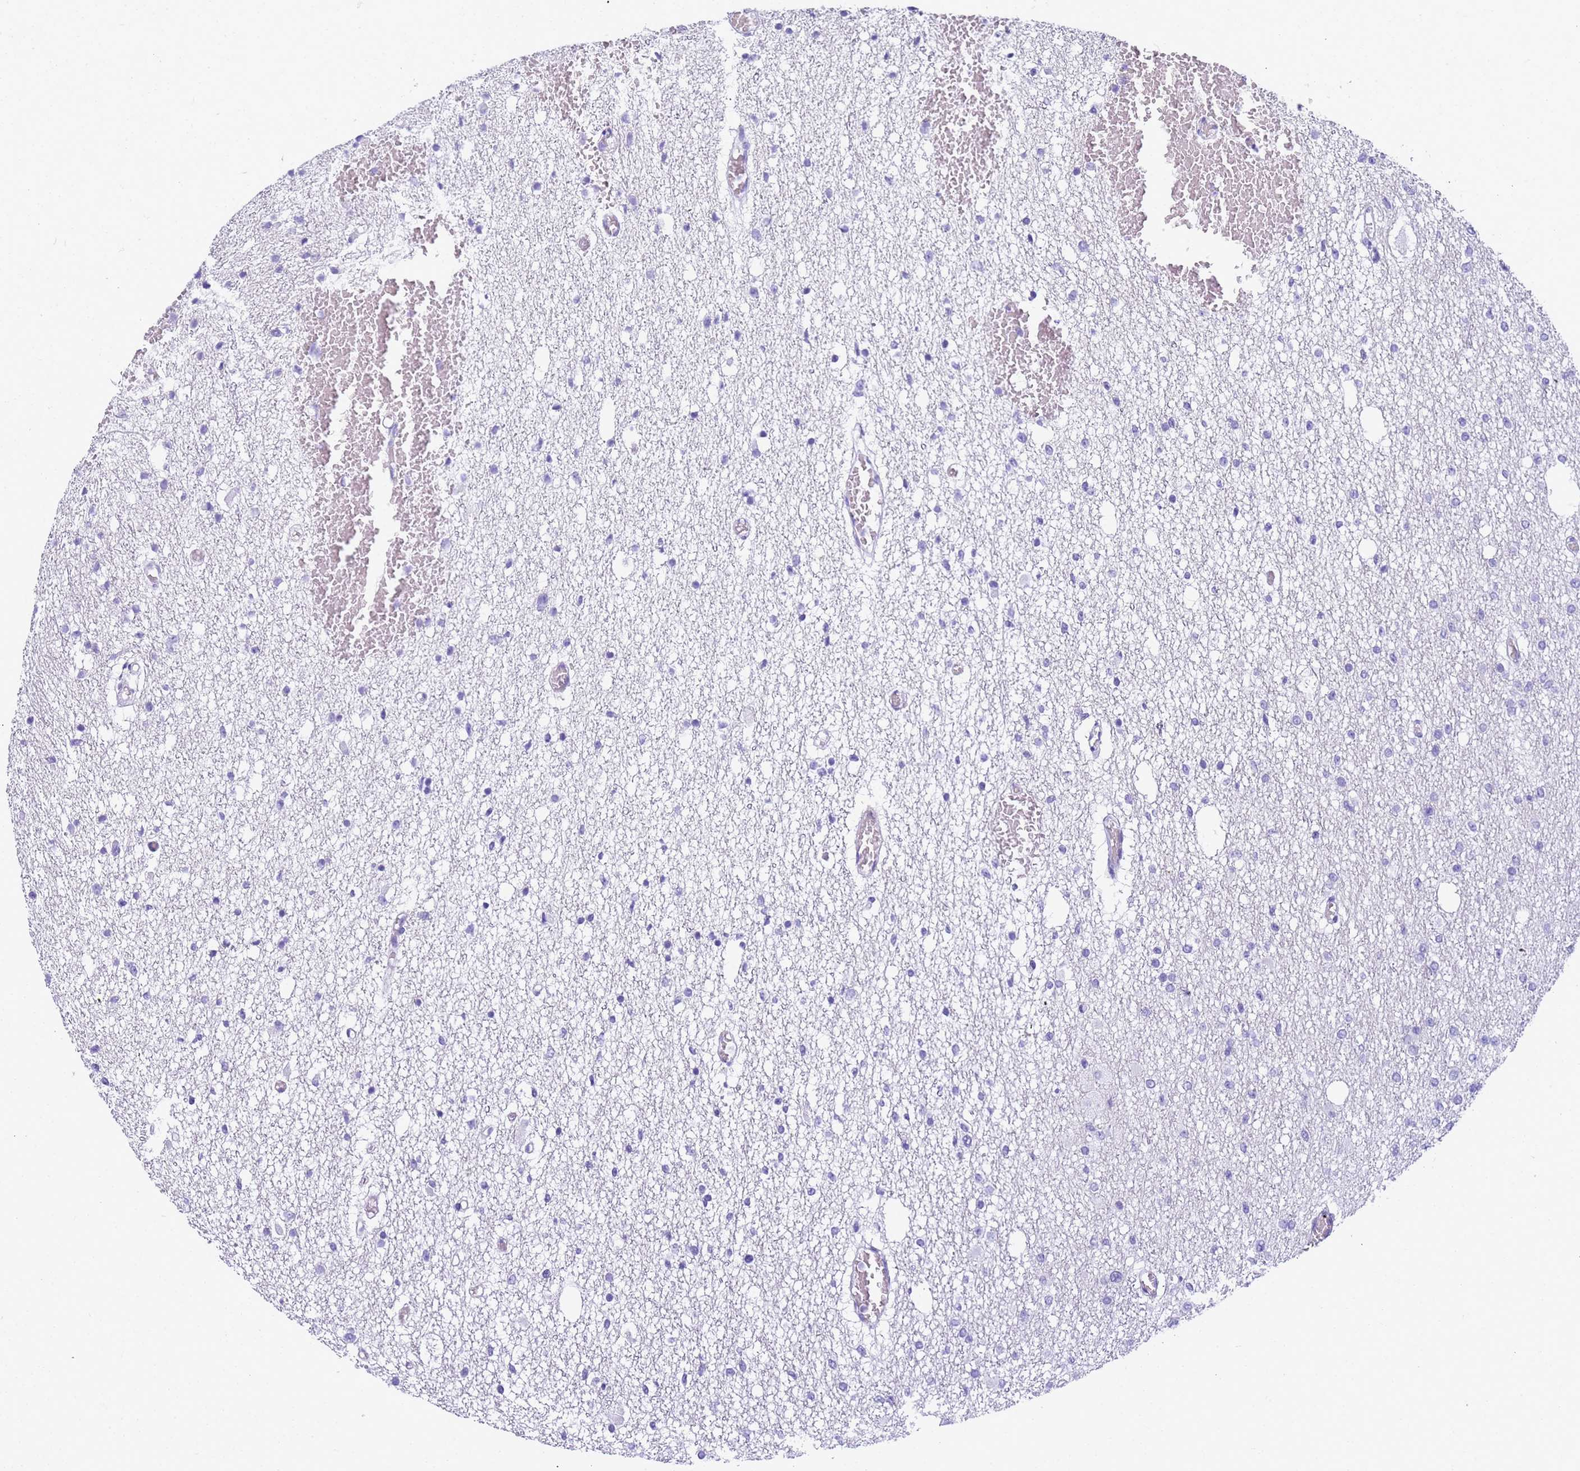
{"staining": {"intensity": "negative", "quantity": "none", "location": "none"}, "tissue": "glioma", "cell_type": "Tumor cells", "image_type": "cancer", "snomed": [{"axis": "morphology", "description": "Glioma, malignant, Low grade"}, {"axis": "topography", "description": "Brain"}], "caption": "Micrograph shows no protein positivity in tumor cells of glioma tissue. The staining was performed using DAB to visualize the protein expression in brown, while the nuclei were stained in blue with hematoxylin (Magnification: 20x).", "gene": "RNASE2", "patient": {"sex": "female", "age": 22}}